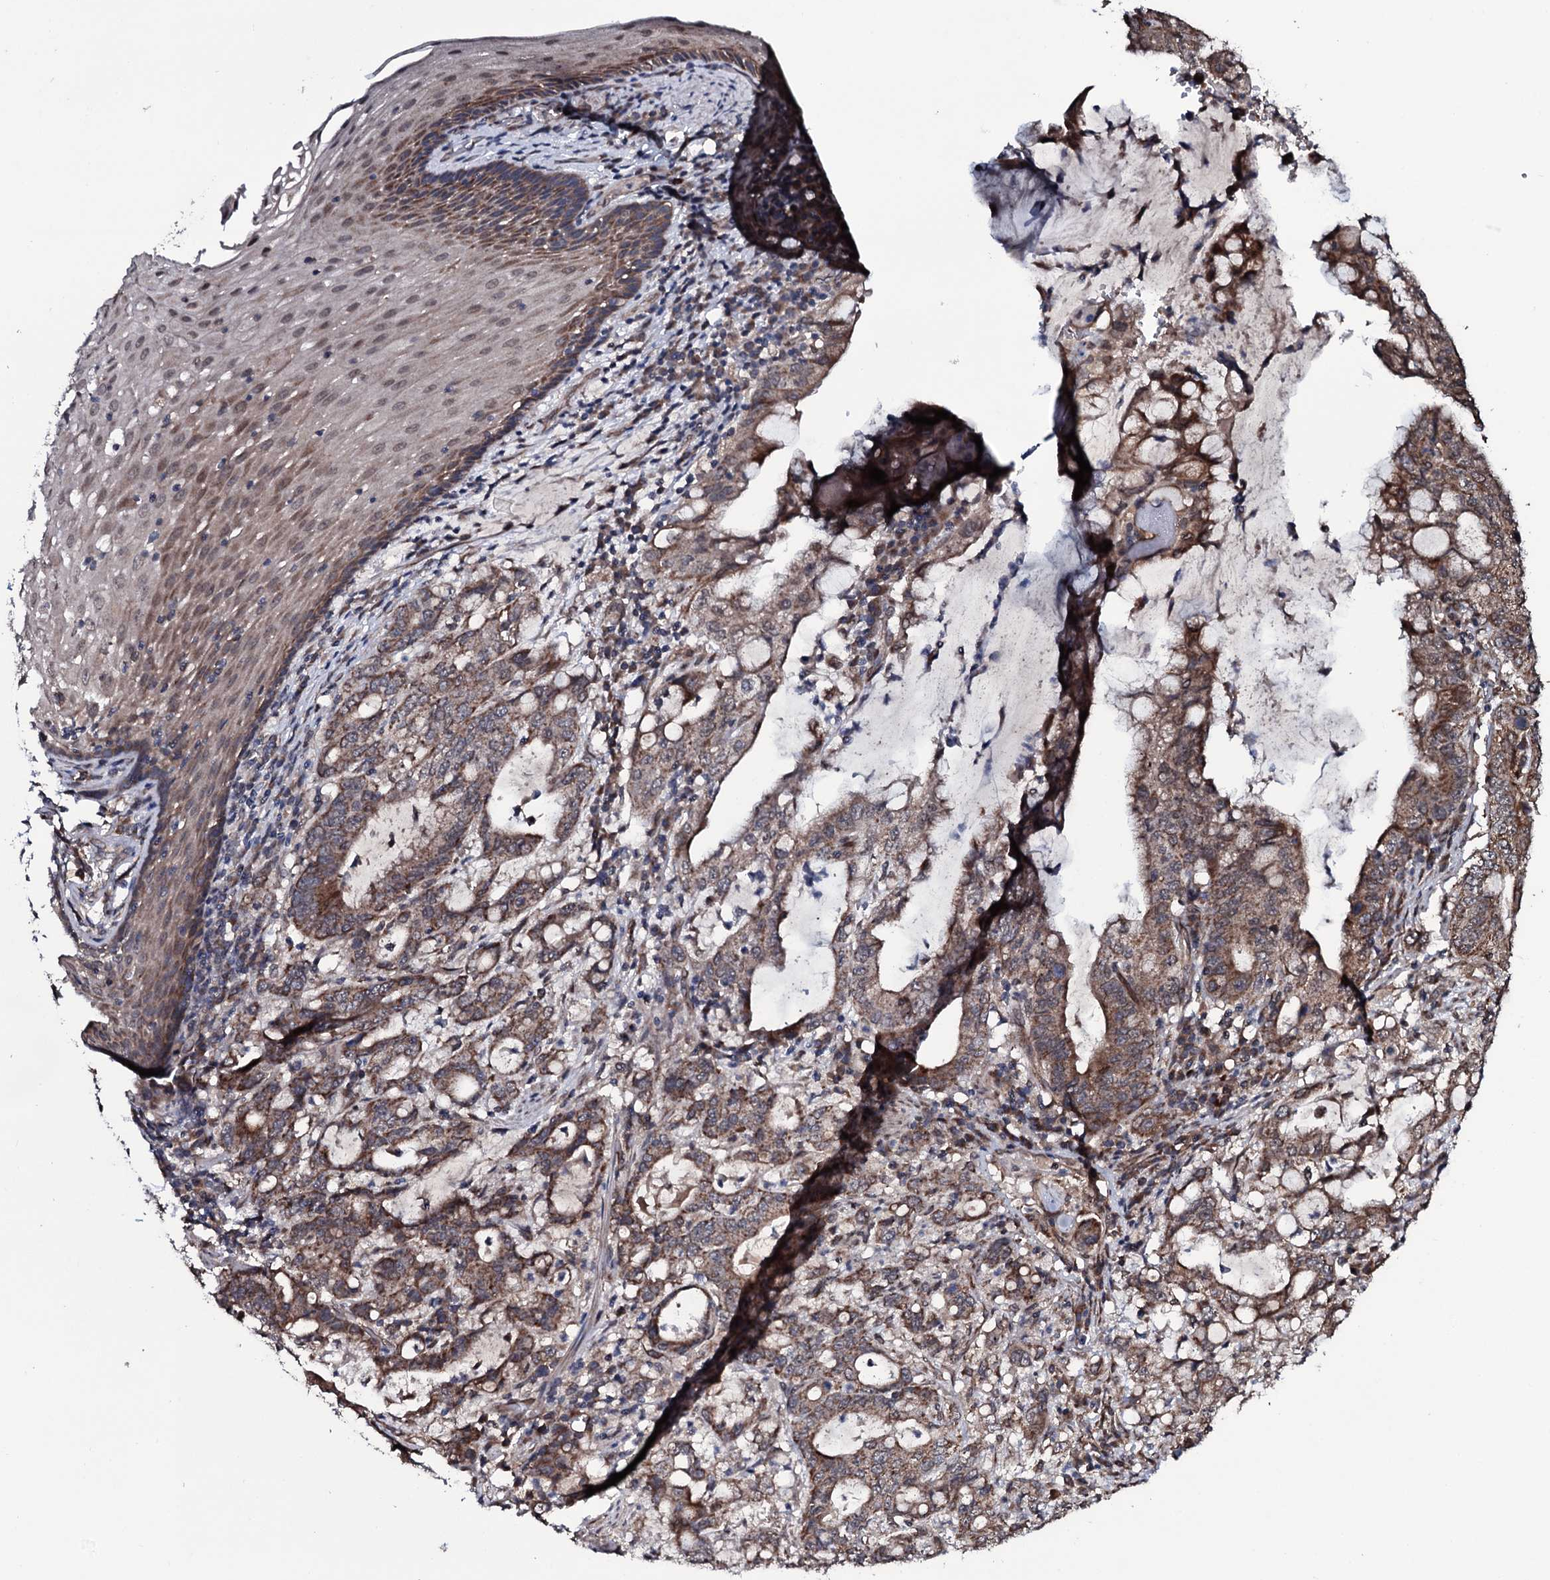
{"staining": {"intensity": "moderate", "quantity": ">75%", "location": "cytoplasmic/membranous"}, "tissue": "stomach cancer", "cell_type": "Tumor cells", "image_type": "cancer", "snomed": [{"axis": "morphology", "description": "Normal tissue, NOS"}, {"axis": "morphology", "description": "Adenocarcinoma, NOS"}, {"axis": "topography", "description": "Esophagus"}, {"axis": "topography", "description": "Stomach, upper"}, {"axis": "topography", "description": "Peripheral nerve tissue"}], "caption": "Human stomach cancer stained for a protein (brown) demonstrates moderate cytoplasmic/membranous positive expression in about >75% of tumor cells.", "gene": "MRPS31", "patient": {"sex": "male", "age": 62}}